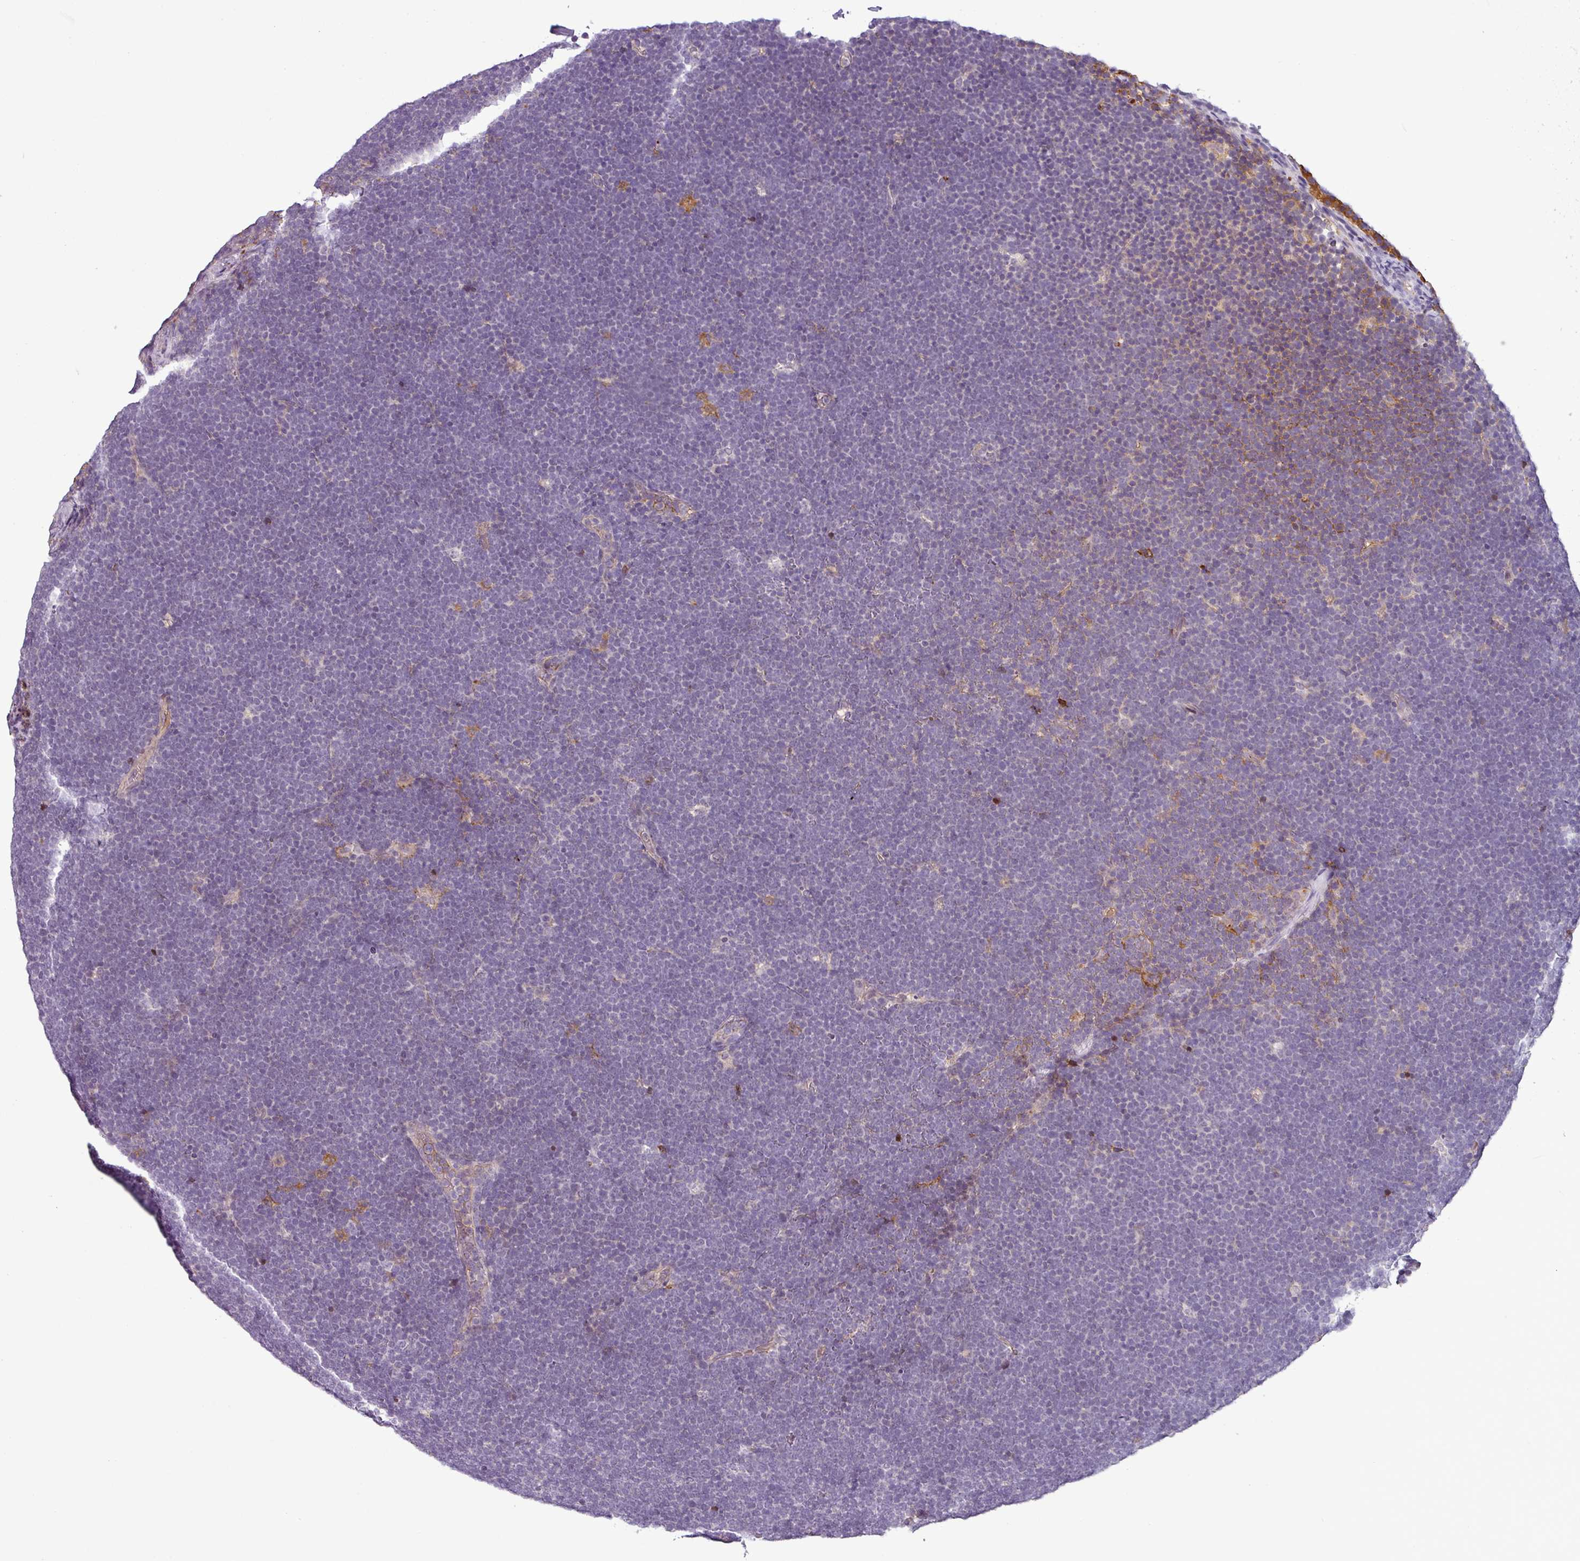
{"staining": {"intensity": "negative", "quantity": "none", "location": "none"}, "tissue": "lymphoma", "cell_type": "Tumor cells", "image_type": "cancer", "snomed": [{"axis": "morphology", "description": "Malignant lymphoma, non-Hodgkin's type, High grade"}, {"axis": "topography", "description": "Lymph node"}], "caption": "Malignant lymphoma, non-Hodgkin's type (high-grade) stained for a protein using immunohistochemistry (IHC) displays no staining tumor cells.", "gene": "APOC1", "patient": {"sex": "male", "age": 13}}